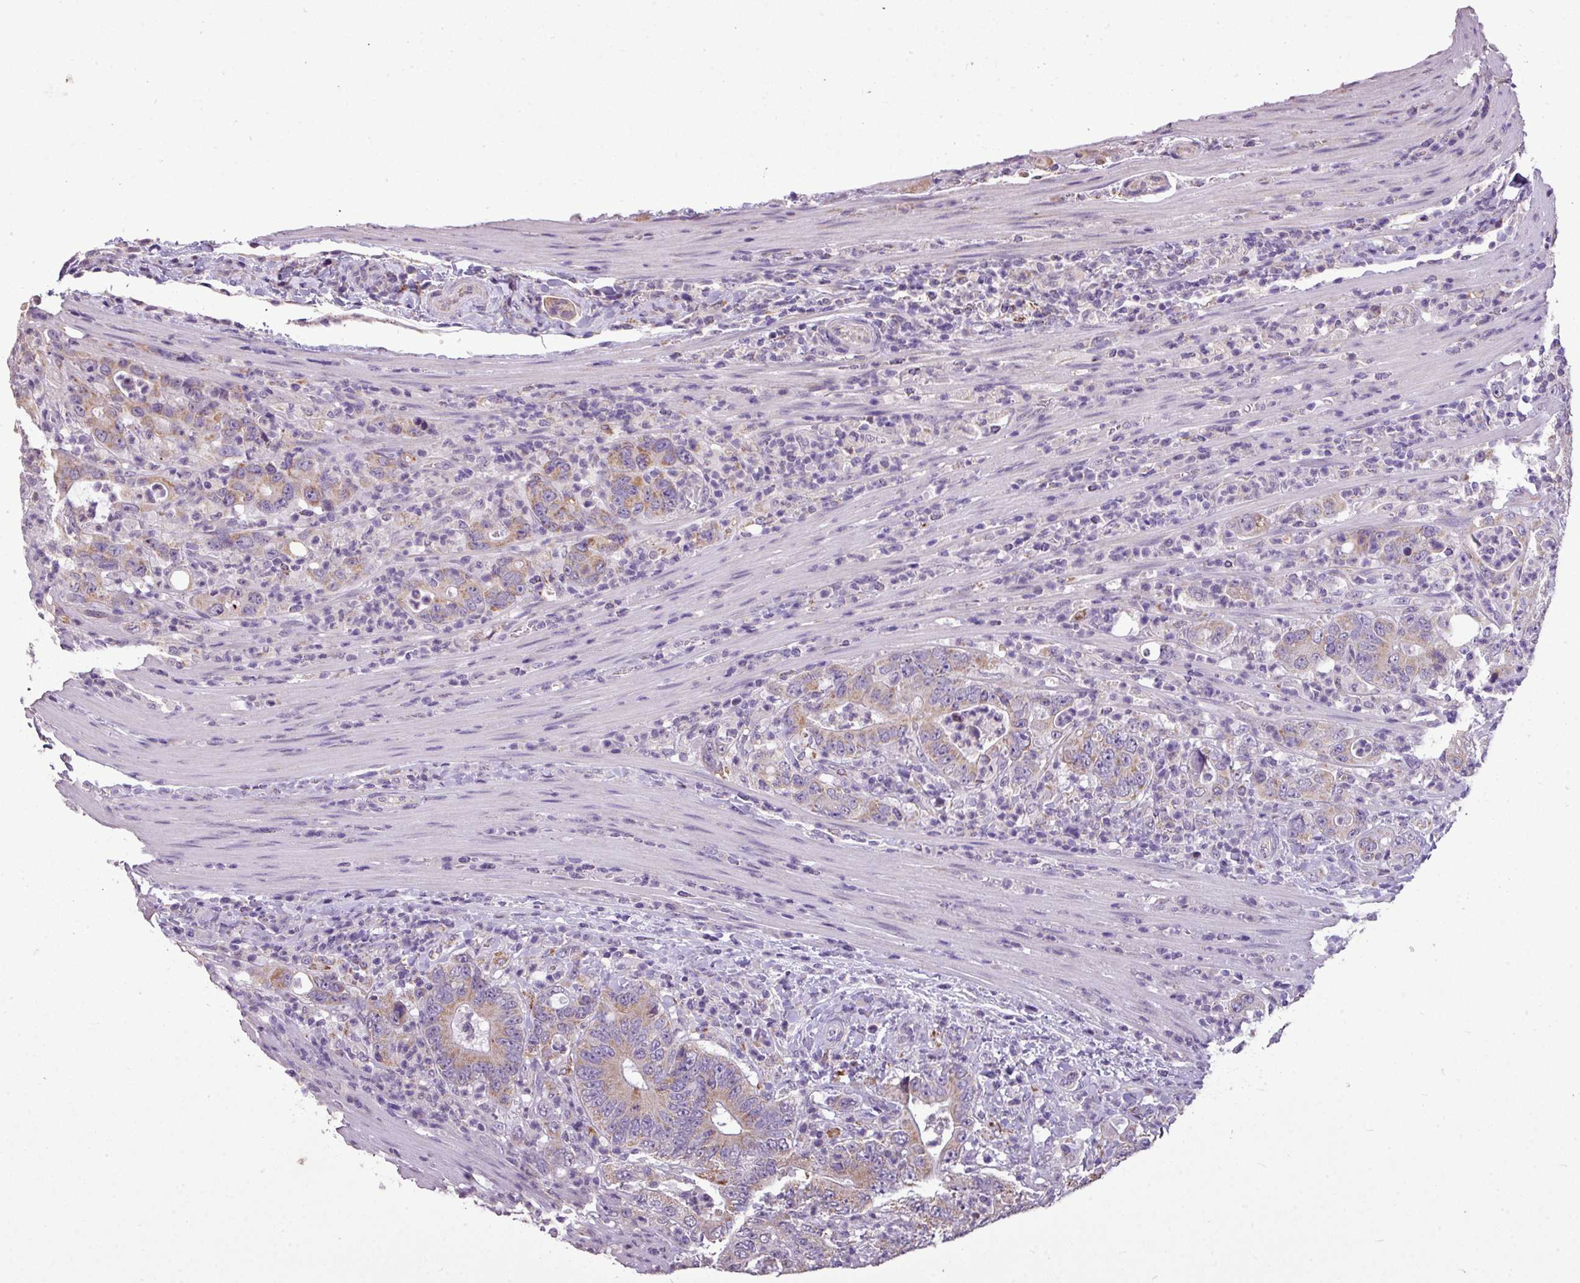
{"staining": {"intensity": "moderate", "quantity": "25%-75%", "location": "cytoplasmic/membranous"}, "tissue": "colorectal cancer", "cell_type": "Tumor cells", "image_type": "cancer", "snomed": [{"axis": "morphology", "description": "Adenocarcinoma, NOS"}, {"axis": "topography", "description": "Colon"}], "caption": "Colorectal cancer (adenocarcinoma) stained with a brown dye displays moderate cytoplasmic/membranous positive expression in about 25%-75% of tumor cells.", "gene": "ALDH2", "patient": {"sex": "female", "age": 75}}